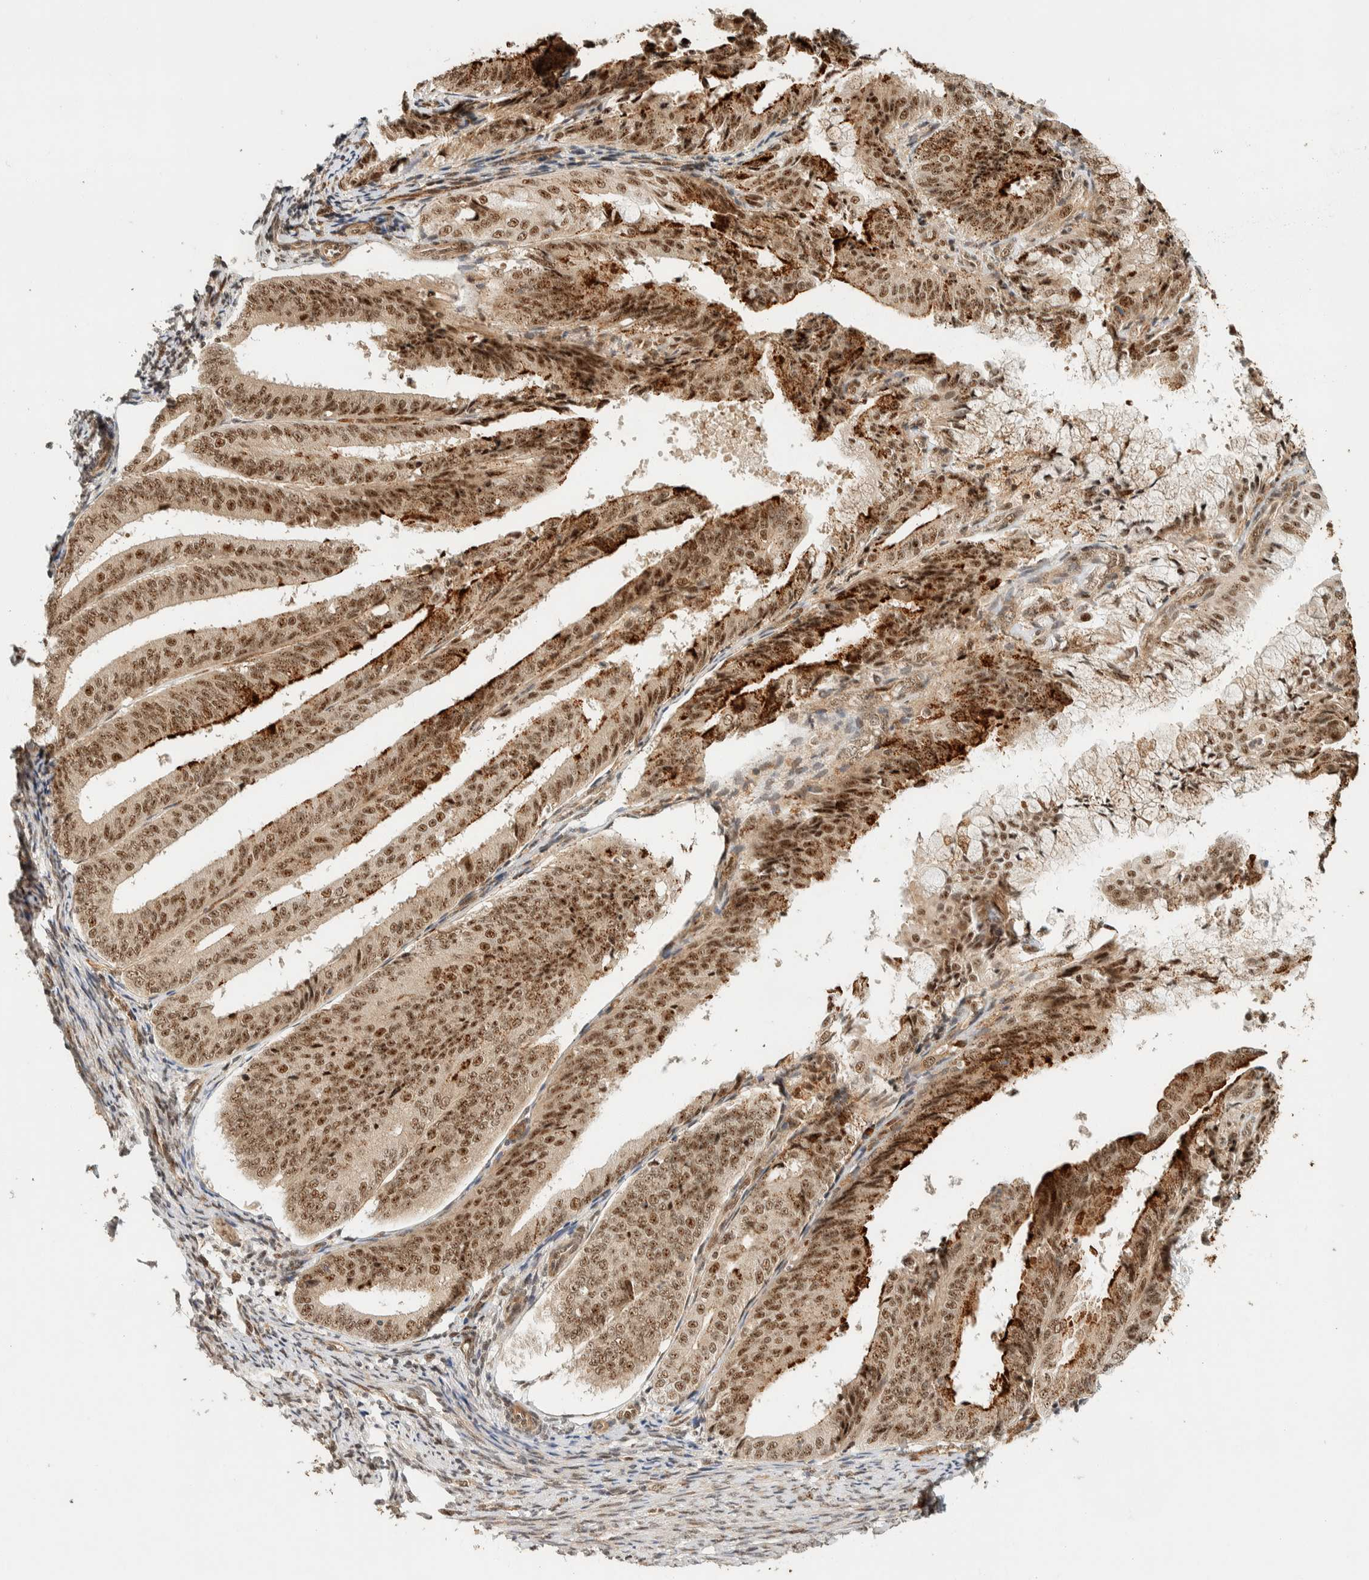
{"staining": {"intensity": "moderate", "quantity": ">75%", "location": "nuclear"}, "tissue": "endometrial cancer", "cell_type": "Tumor cells", "image_type": "cancer", "snomed": [{"axis": "morphology", "description": "Adenocarcinoma, NOS"}, {"axis": "topography", "description": "Endometrium"}], "caption": "Moderate nuclear staining for a protein is identified in approximately >75% of tumor cells of endometrial cancer using IHC.", "gene": "SIK1", "patient": {"sex": "female", "age": 63}}